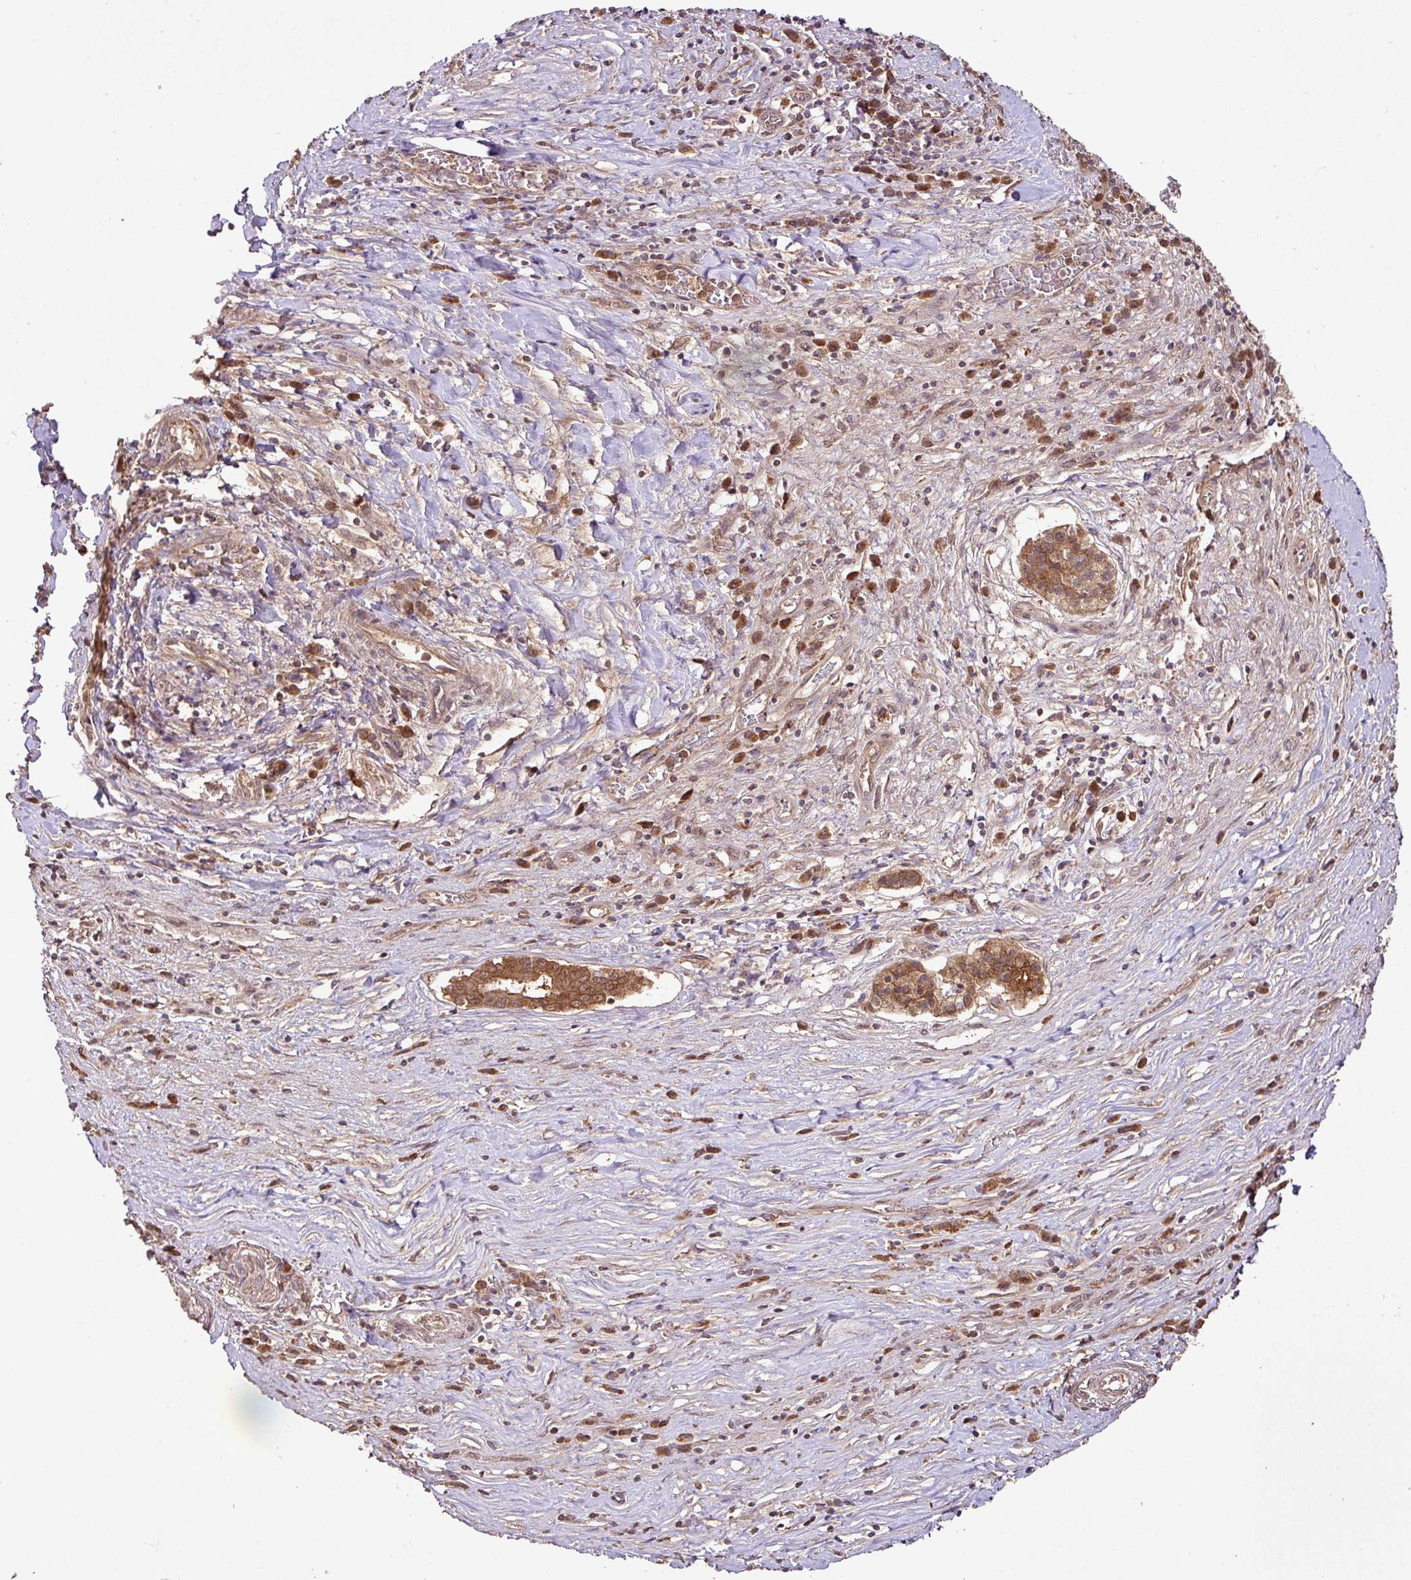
{"staining": {"intensity": "strong", "quantity": ">75%", "location": "cytoplasmic/membranous,nuclear"}, "tissue": "pancreatic cancer", "cell_type": "Tumor cells", "image_type": "cancer", "snomed": [{"axis": "morphology", "description": "Adenocarcinoma, NOS"}, {"axis": "topography", "description": "Pancreas"}], "caption": "Tumor cells display high levels of strong cytoplasmic/membranous and nuclear expression in about >75% of cells in human pancreatic adenocarcinoma.", "gene": "FAIM", "patient": {"sex": "male", "age": 63}}